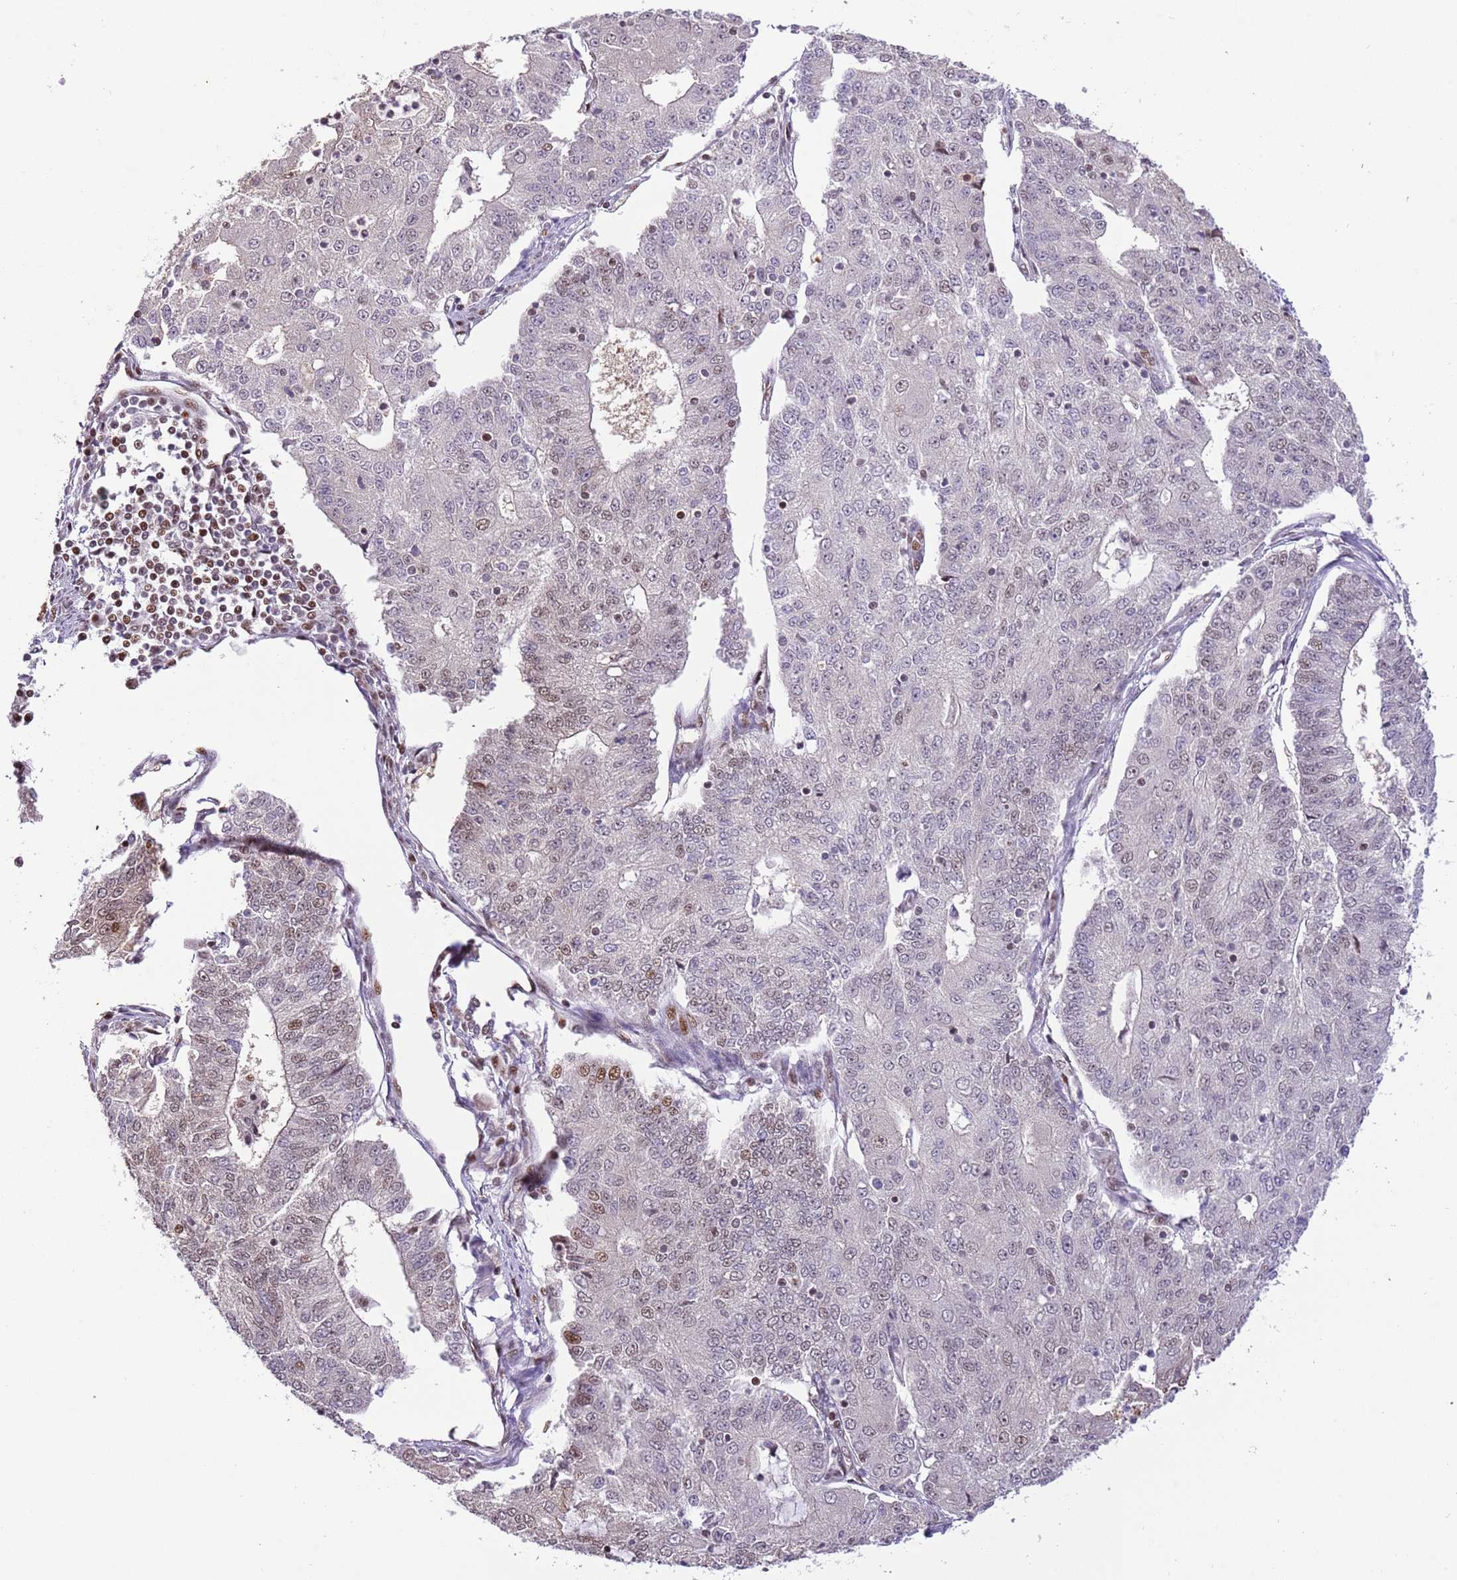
{"staining": {"intensity": "moderate", "quantity": "25%-75%", "location": "nuclear"}, "tissue": "endometrial cancer", "cell_type": "Tumor cells", "image_type": "cancer", "snomed": [{"axis": "morphology", "description": "Adenocarcinoma, NOS"}, {"axis": "topography", "description": "Endometrium"}], "caption": "Immunohistochemical staining of endometrial adenocarcinoma demonstrates medium levels of moderate nuclear protein positivity in approximately 25%-75% of tumor cells. (Brightfield microscopy of DAB IHC at high magnification).", "gene": "RFK", "patient": {"sex": "female", "age": 56}}